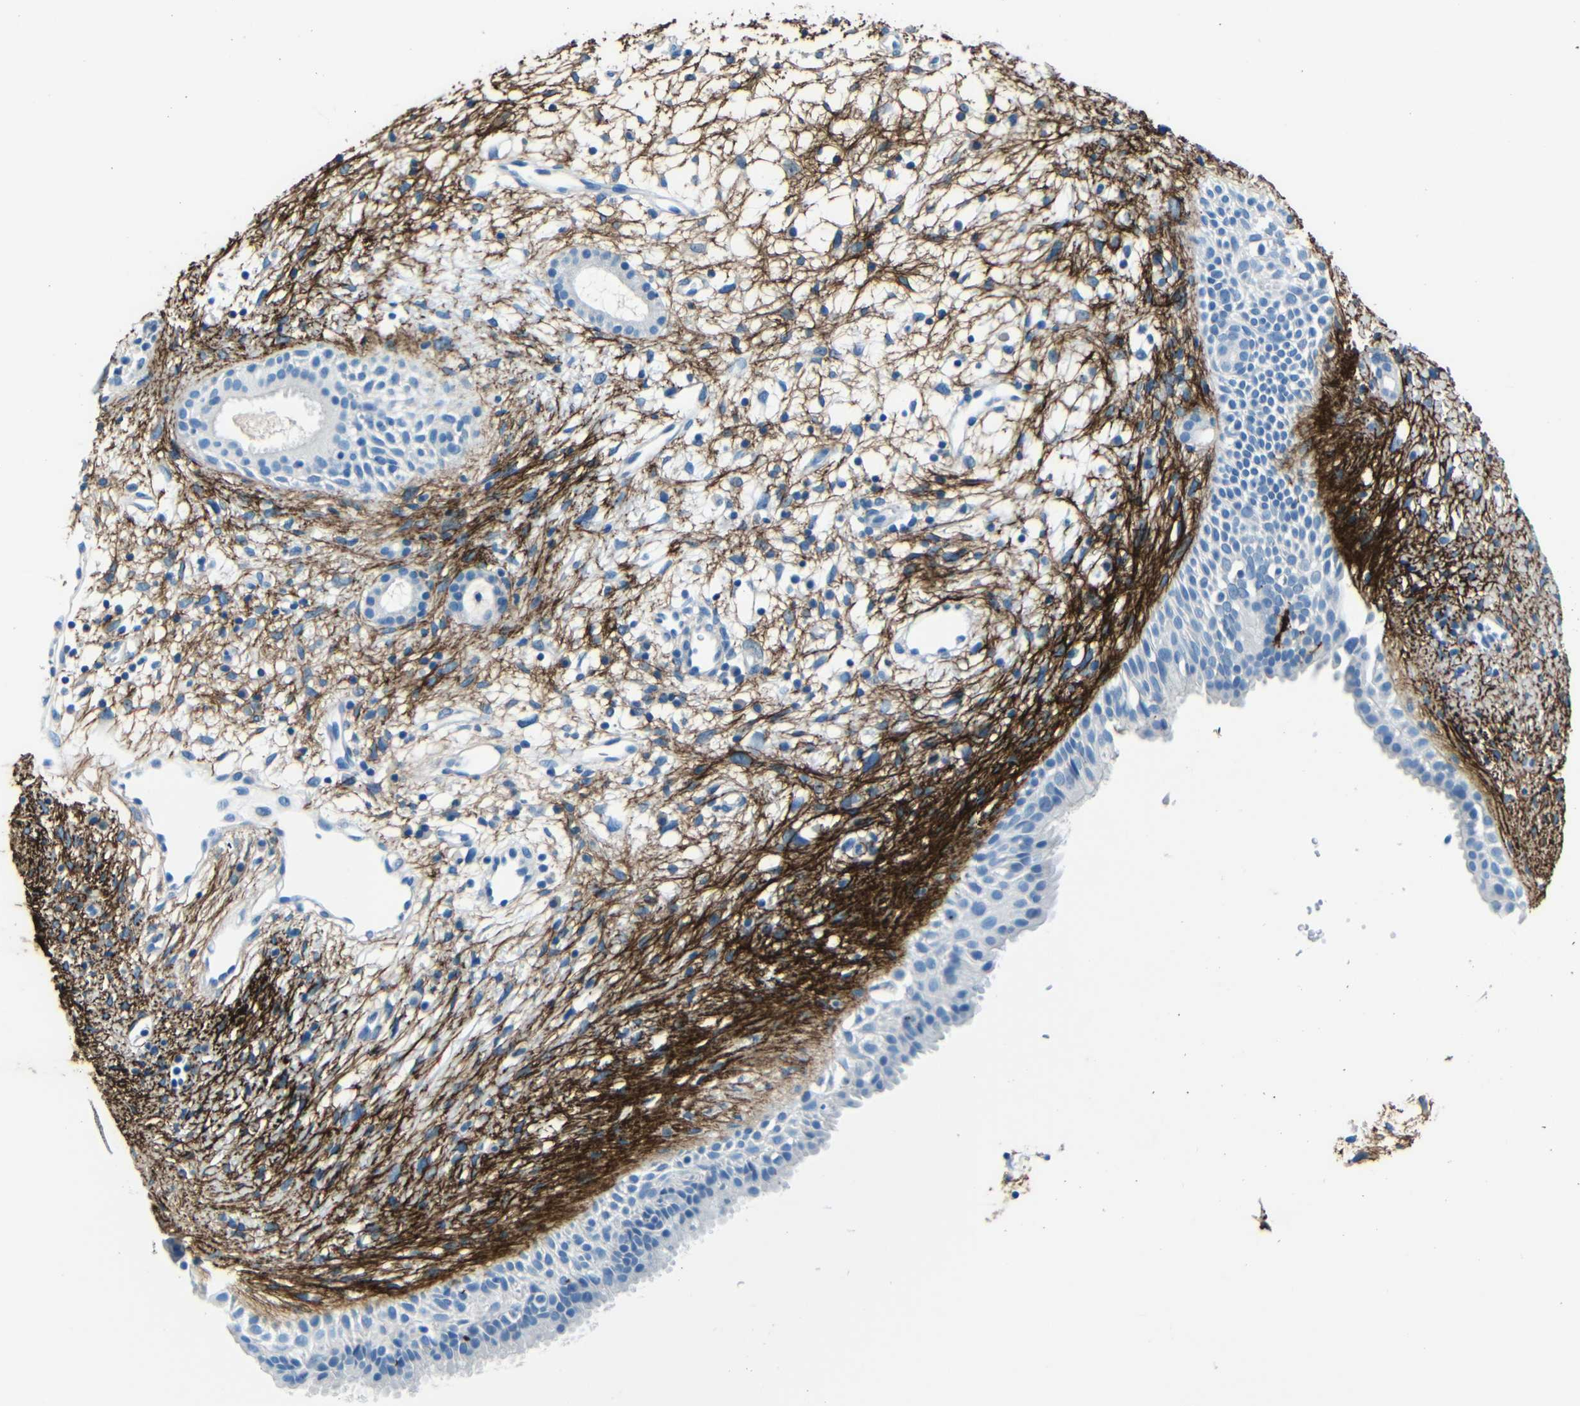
{"staining": {"intensity": "negative", "quantity": "none", "location": "none"}, "tissue": "nasopharynx", "cell_type": "Respiratory epithelial cells", "image_type": "normal", "snomed": [{"axis": "morphology", "description": "Normal tissue, NOS"}, {"axis": "topography", "description": "Nasopharynx"}], "caption": "Respiratory epithelial cells are negative for brown protein staining in normal nasopharynx.", "gene": "FBN2", "patient": {"sex": "male", "age": 22}}